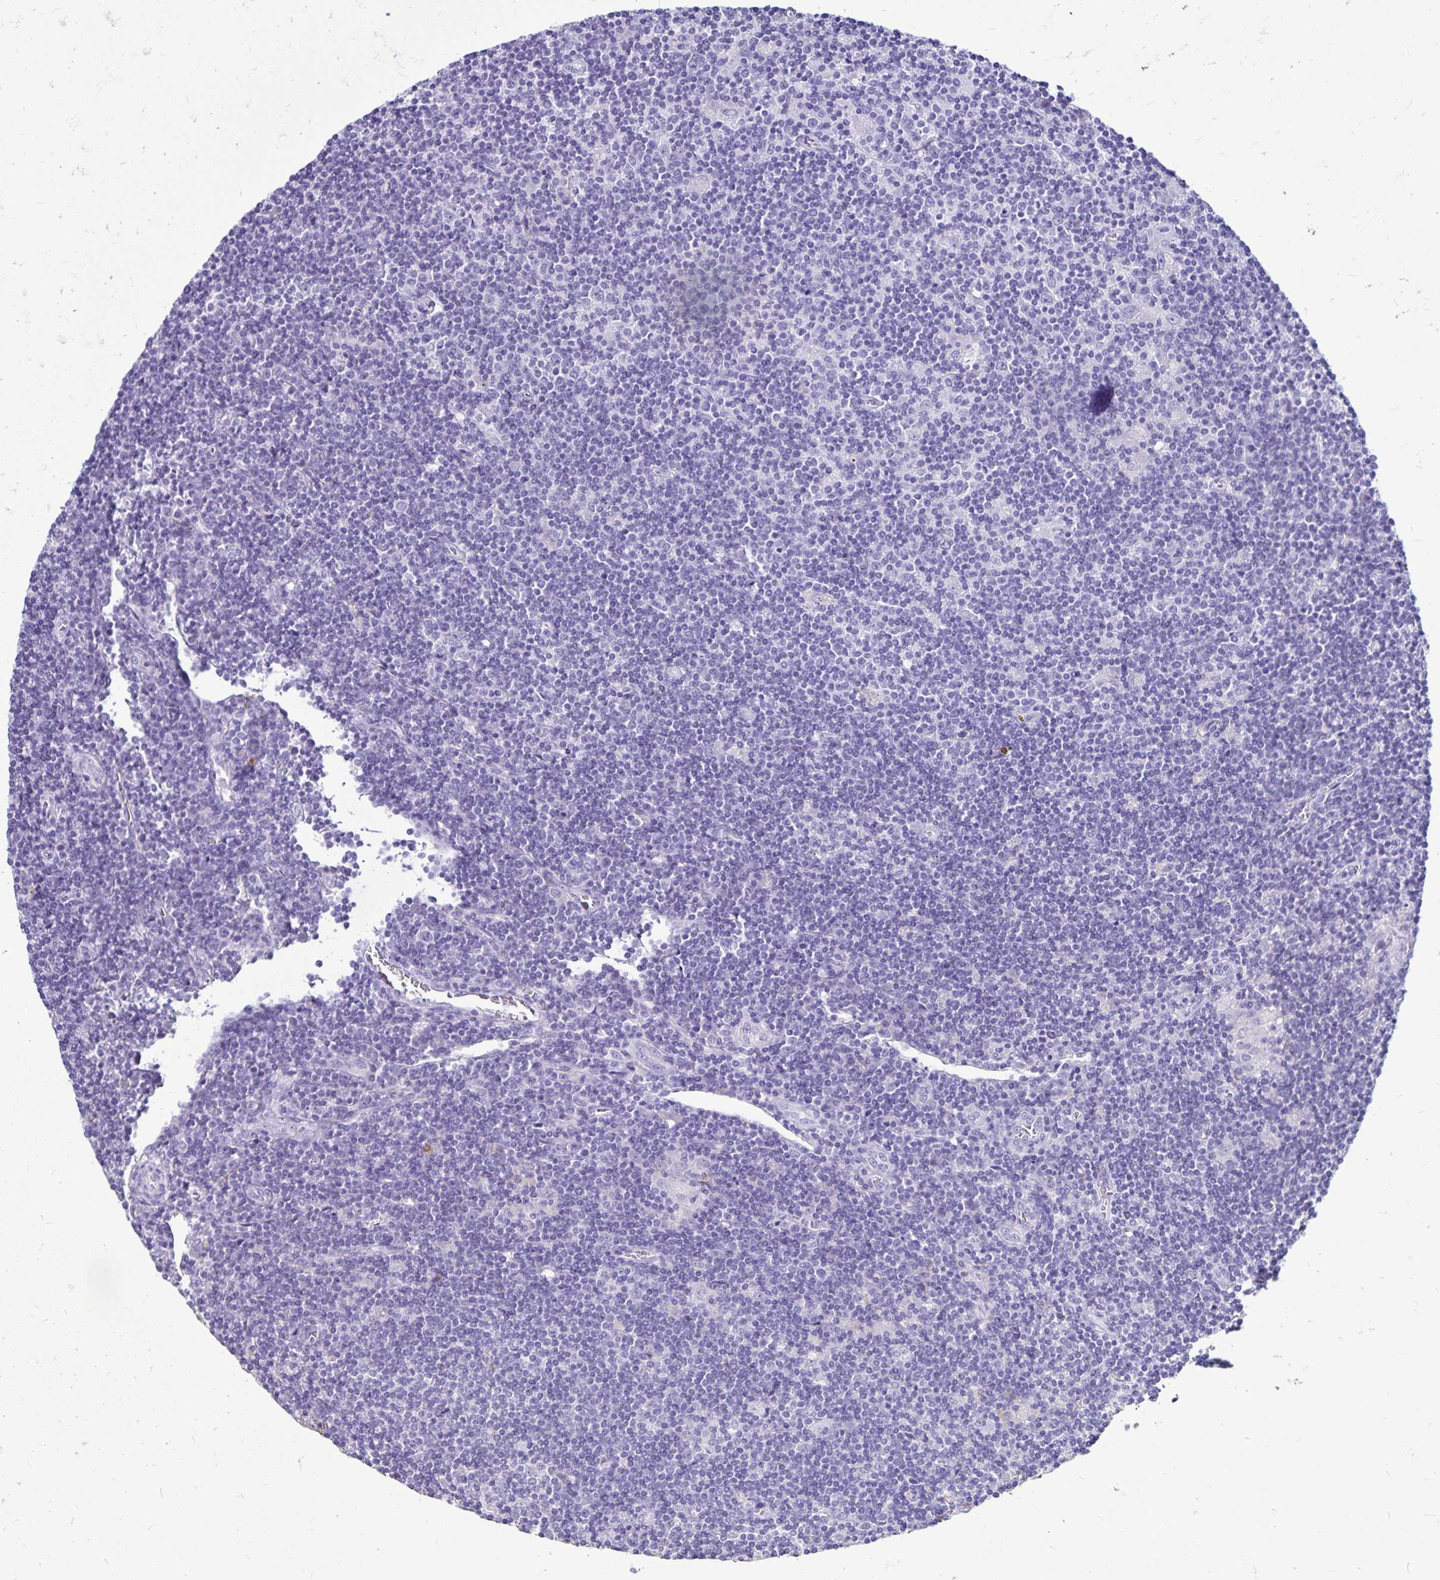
{"staining": {"intensity": "negative", "quantity": "none", "location": "none"}, "tissue": "lymphoma", "cell_type": "Tumor cells", "image_type": "cancer", "snomed": [{"axis": "morphology", "description": "Hodgkin's disease, NOS"}, {"axis": "topography", "description": "Lymph node"}], "caption": "IHC of Hodgkin's disease demonstrates no positivity in tumor cells.", "gene": "EVPL", "patient": {"sex": "male", "age": 40}}